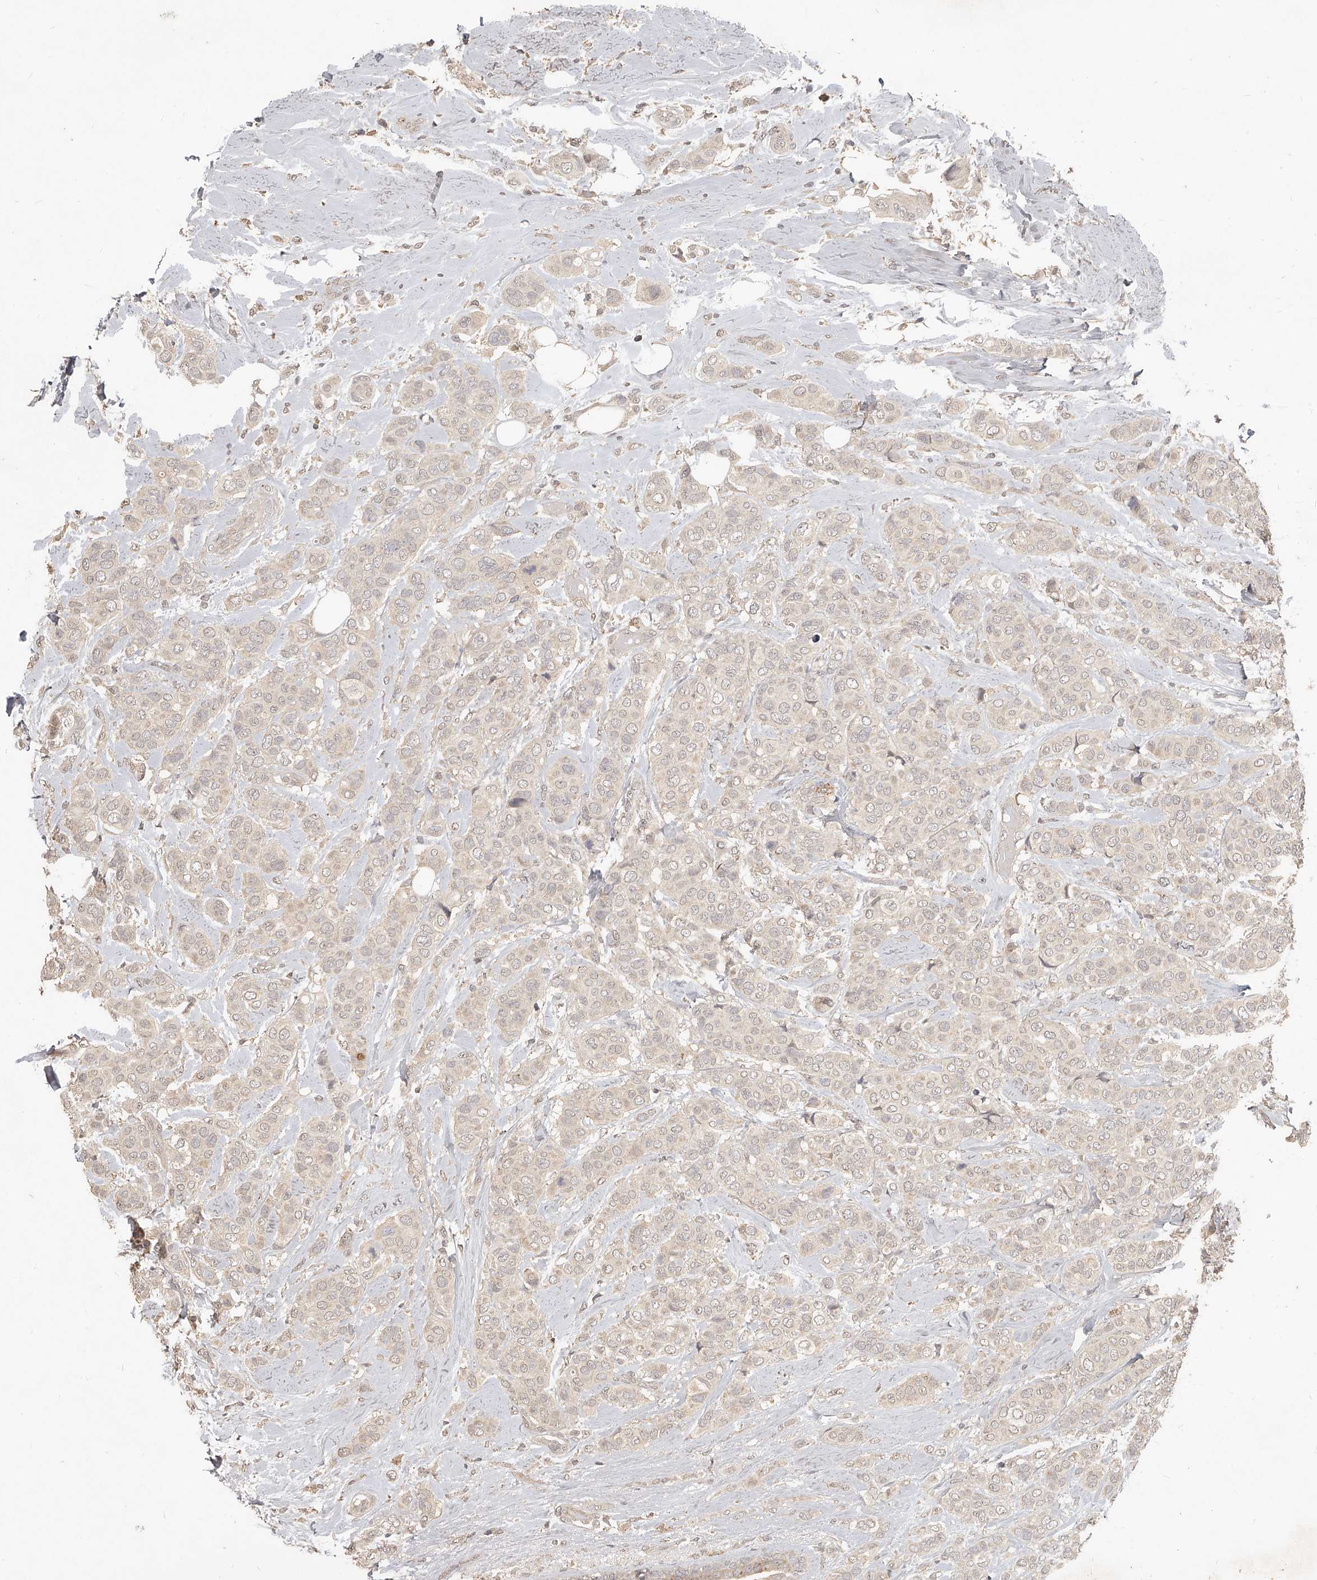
{"staining": {"intensity": "weak", "quantity": "25%-75%", "location": "nuclear"}, "tissue": "breast cancer", "cell_type": "Tumor cells", "image_type": "cancer", "snomed": [{"axis": "morphology", "description": "Lobular carcinoma"}, {"axis": "topography", "description": "Breast"}], "caption": "This image reveals IHC staining of human breast cancer (lobular carcinoma), with low weak nuclear expression in about 25%-75% of tumor cells.", "gene": "SLC37A1", "patient": {"sex": "female", "age": 51}}